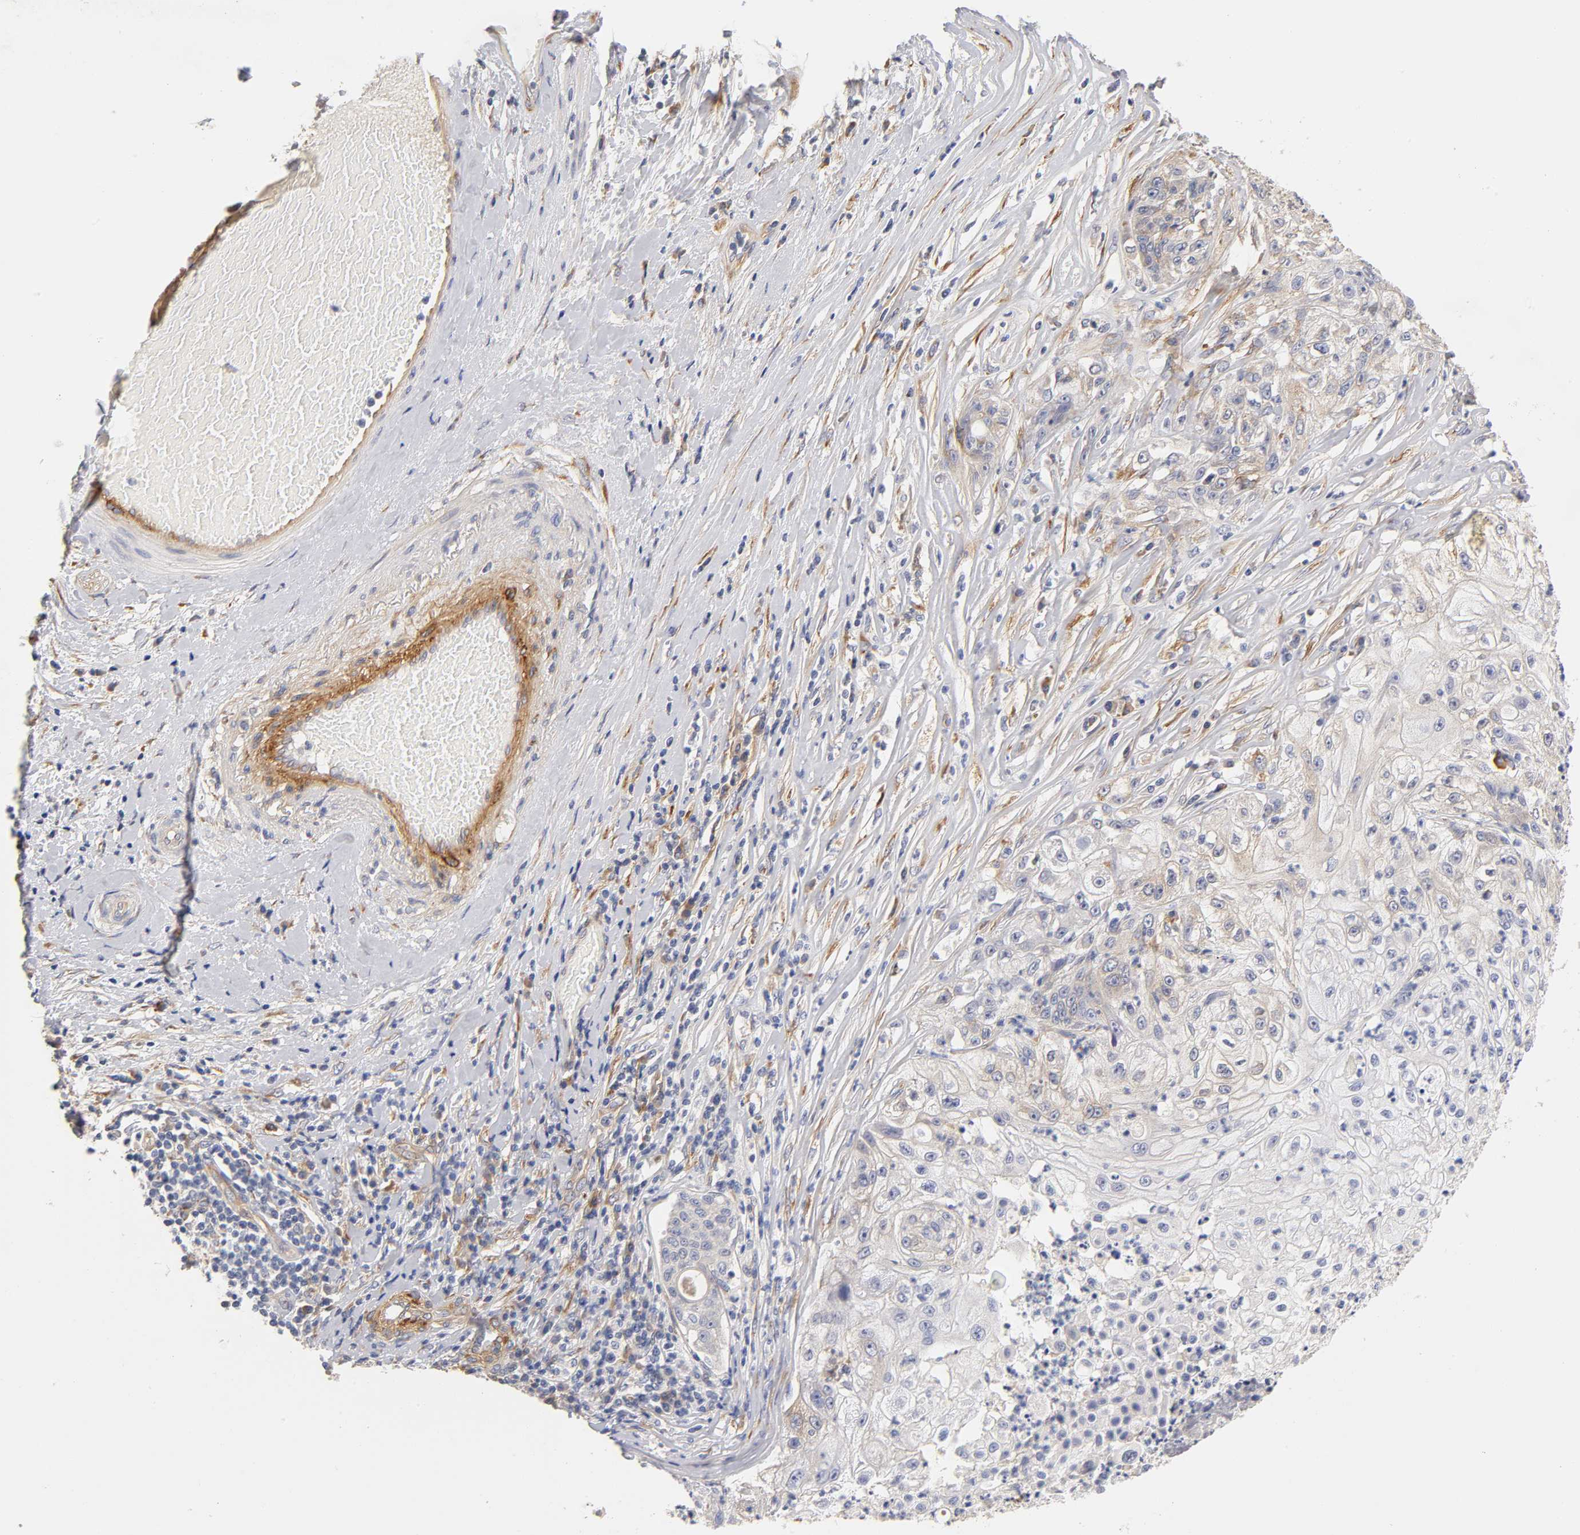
{"staining": {"intensity": "weak", "quantity": "<25%", "location": "cytoplasmic/membranous"}, "tissue": "lung cancer", "cell_type": "Tumor cells", "image_type": "cancer", "snomed": [{"axis": "morphology", "description": "Inflammation, NOS"}, {"axis": "morphology", "description": "Squamous cell carcinoma, NOS"}, {"axis": "topography", "description": "Lymph node"}, {"axis": "topography", "description": "Soft tissue"}, {"axis": "topography", "description": "Lung"}], "caption": "This is an immunohistochemistry micrograph of human lung cancer. There is no staining in tumor cells.", "gene": "LAMB1", "patient": {"sex": "male", "age": 66}}